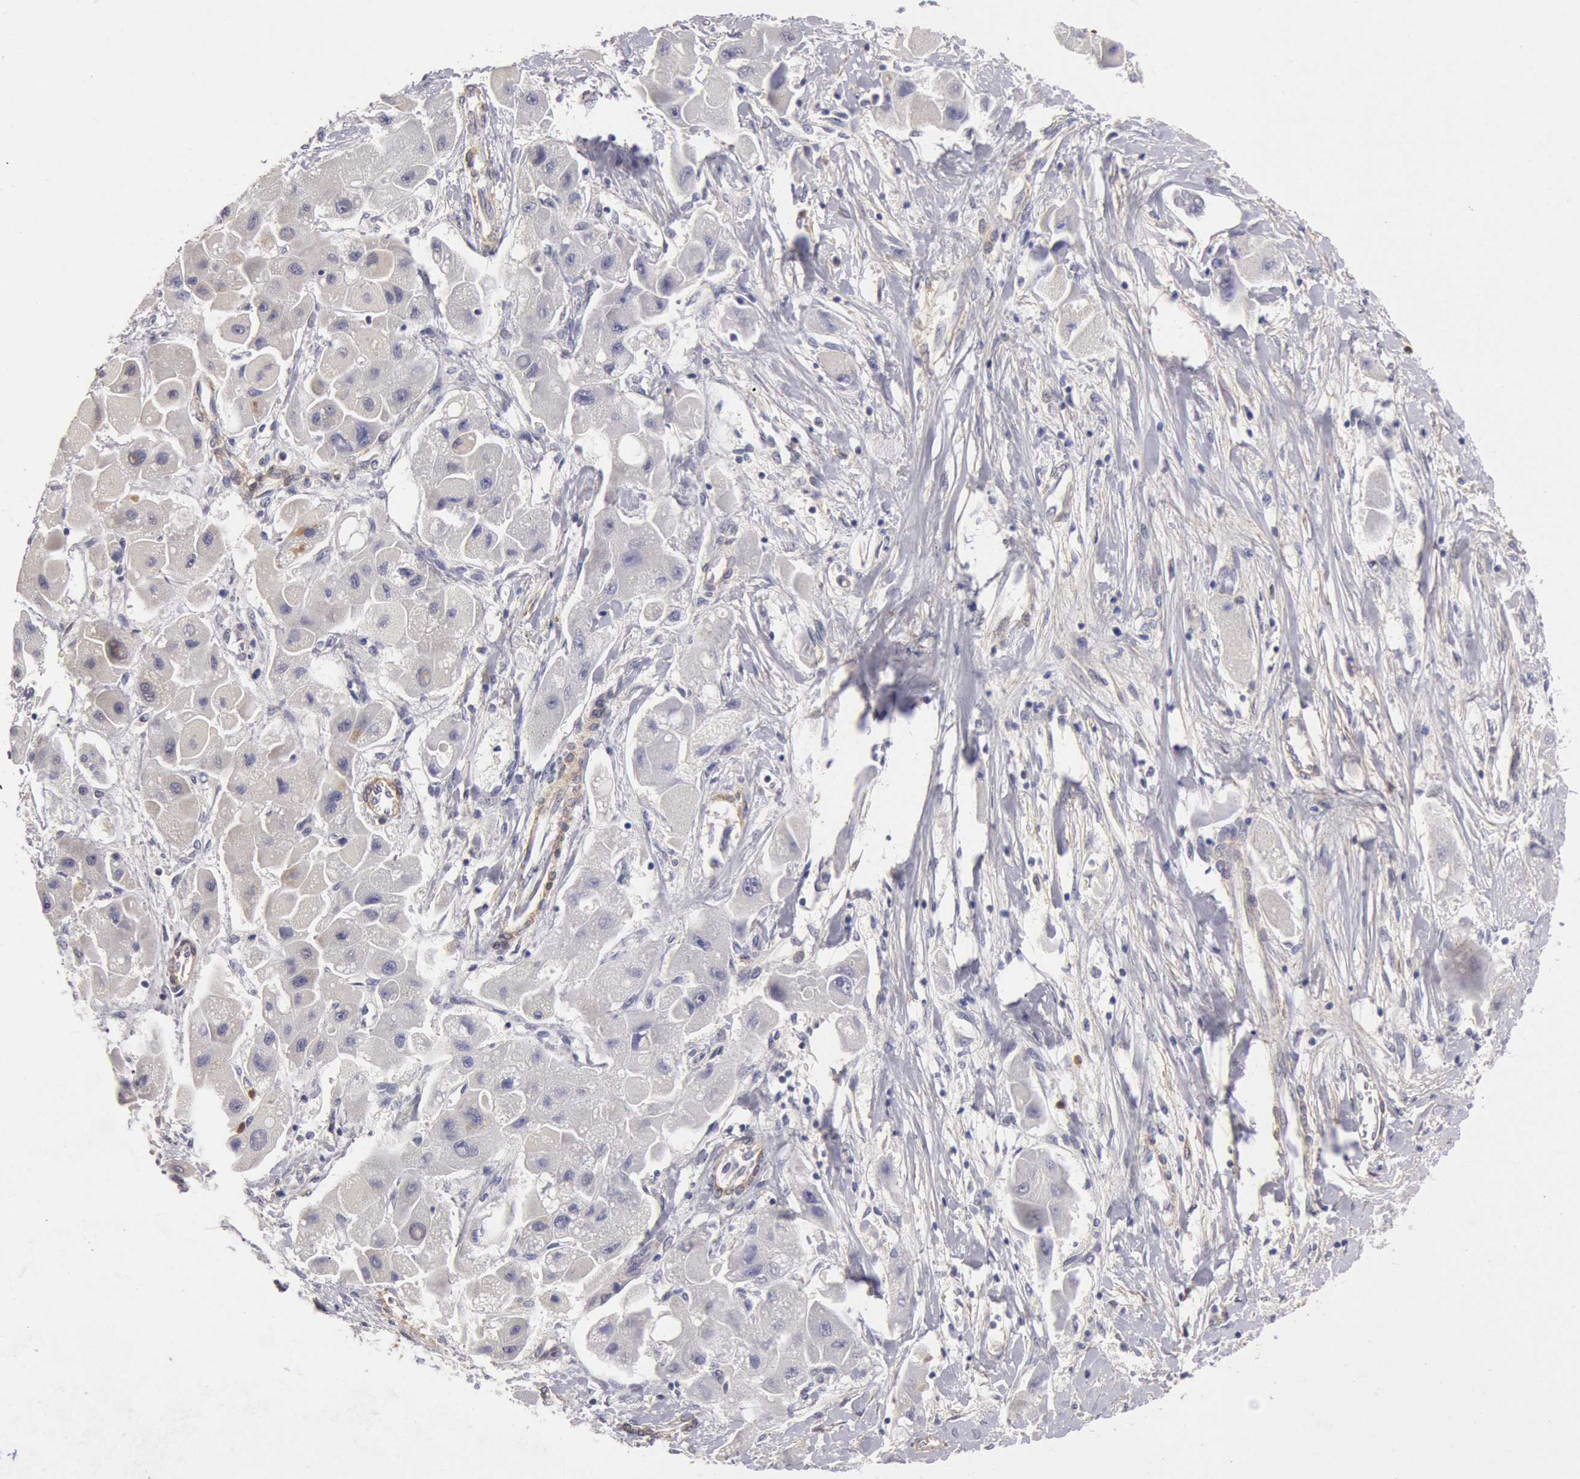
{"staining": {"intensity": "negative", "quantity": "none", "location": "none"}, "tissue": "liver cancer", "cell_type": "Tumor cells", "image_type": "cancer", "snomed": [{"axis": "morphology", "description": "Carcinoma, Hepatocellular, NOS"}, {"axis": "topography", "description": "Liver"}], "caption": "An immunohistochemistry (IHC) image of liver cancer (hepatocellular carcinoma) is shown. There is no staining in tumor cells of liver cancer (hepatocellular carcinoma). (DAB (3,3'-diaminobenzidine) IHC with hematoxylin counter stain).", "gene": "TMED8", "patient": {"sex": "male", "age": 24}}